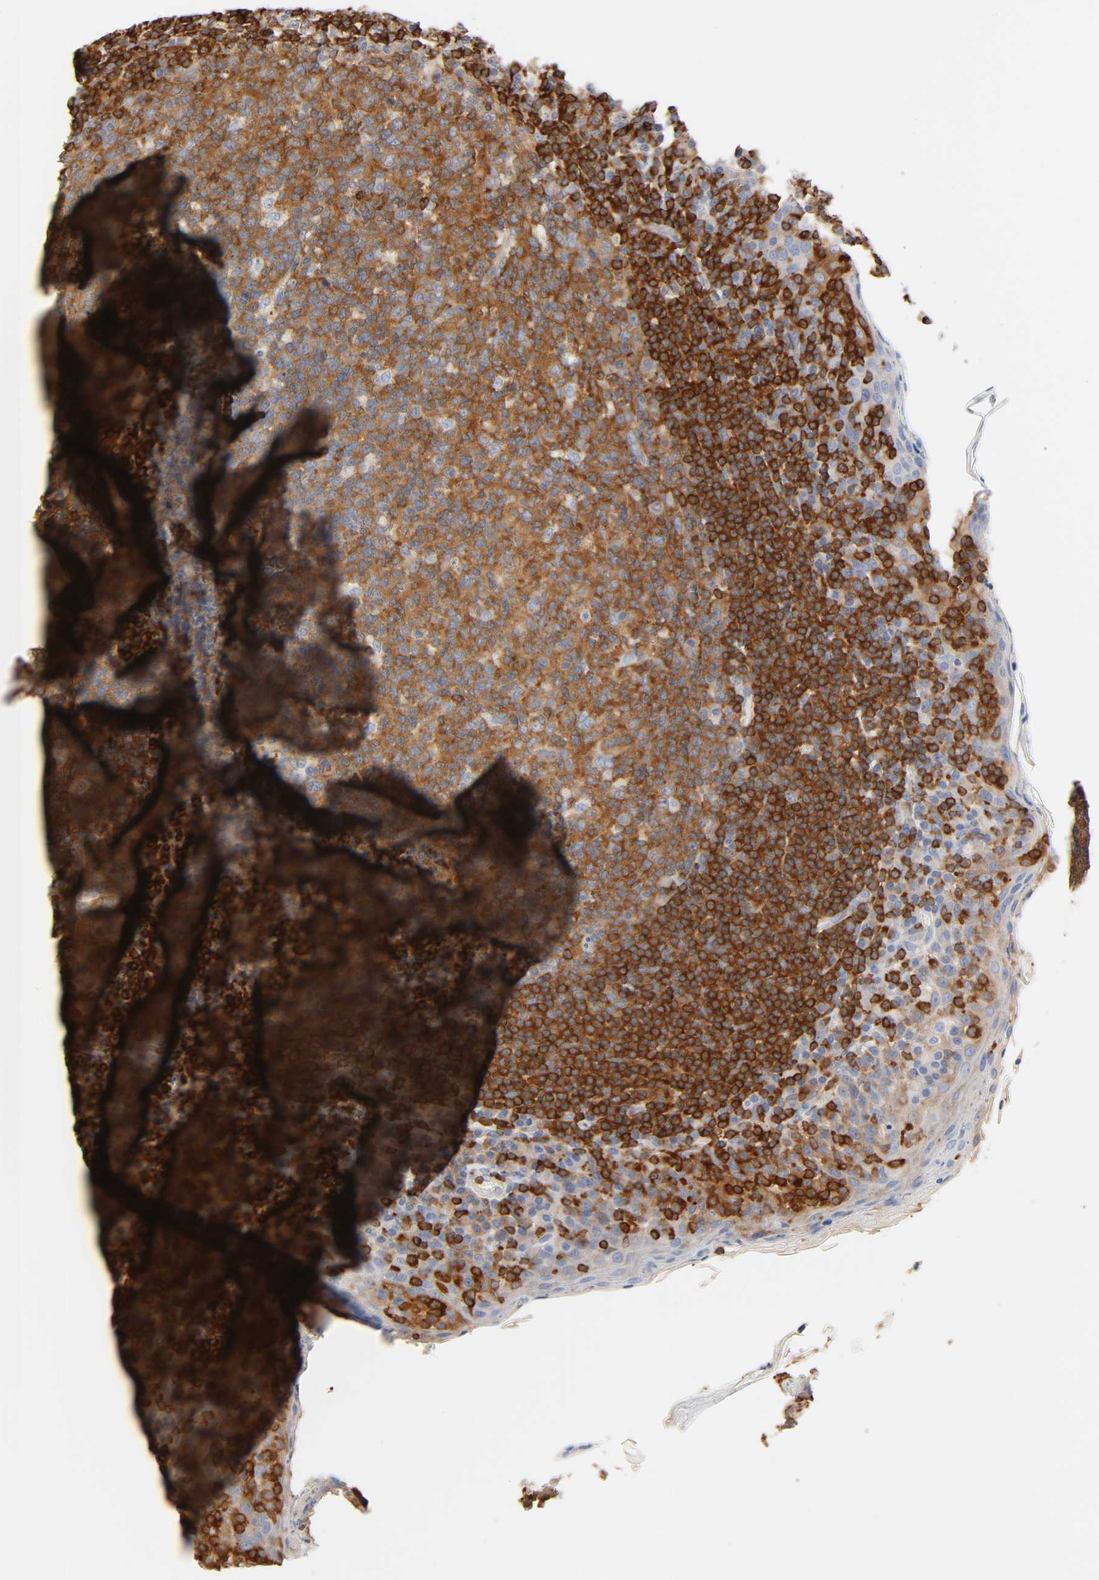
{"staining": {"intensity": "strong", "quantity": ">75%", "location": "cytoplasmic/membranous"}, "tissue": "tonsil", "cell_type": "Germinal center cells", "image_type": "normal", "snomed": [{"axis": "morphology", "description": "Normal tissue, NOS"}, {"axis": "topography", "description": "Tonsil"}], "caption": "Strong cytoplasmic/membranous expression is appreciated in approximately >75% of germinal center cells in normal tonsil.", "gene": "BIN1", "patient": {"sex": "male", "age": 17}}